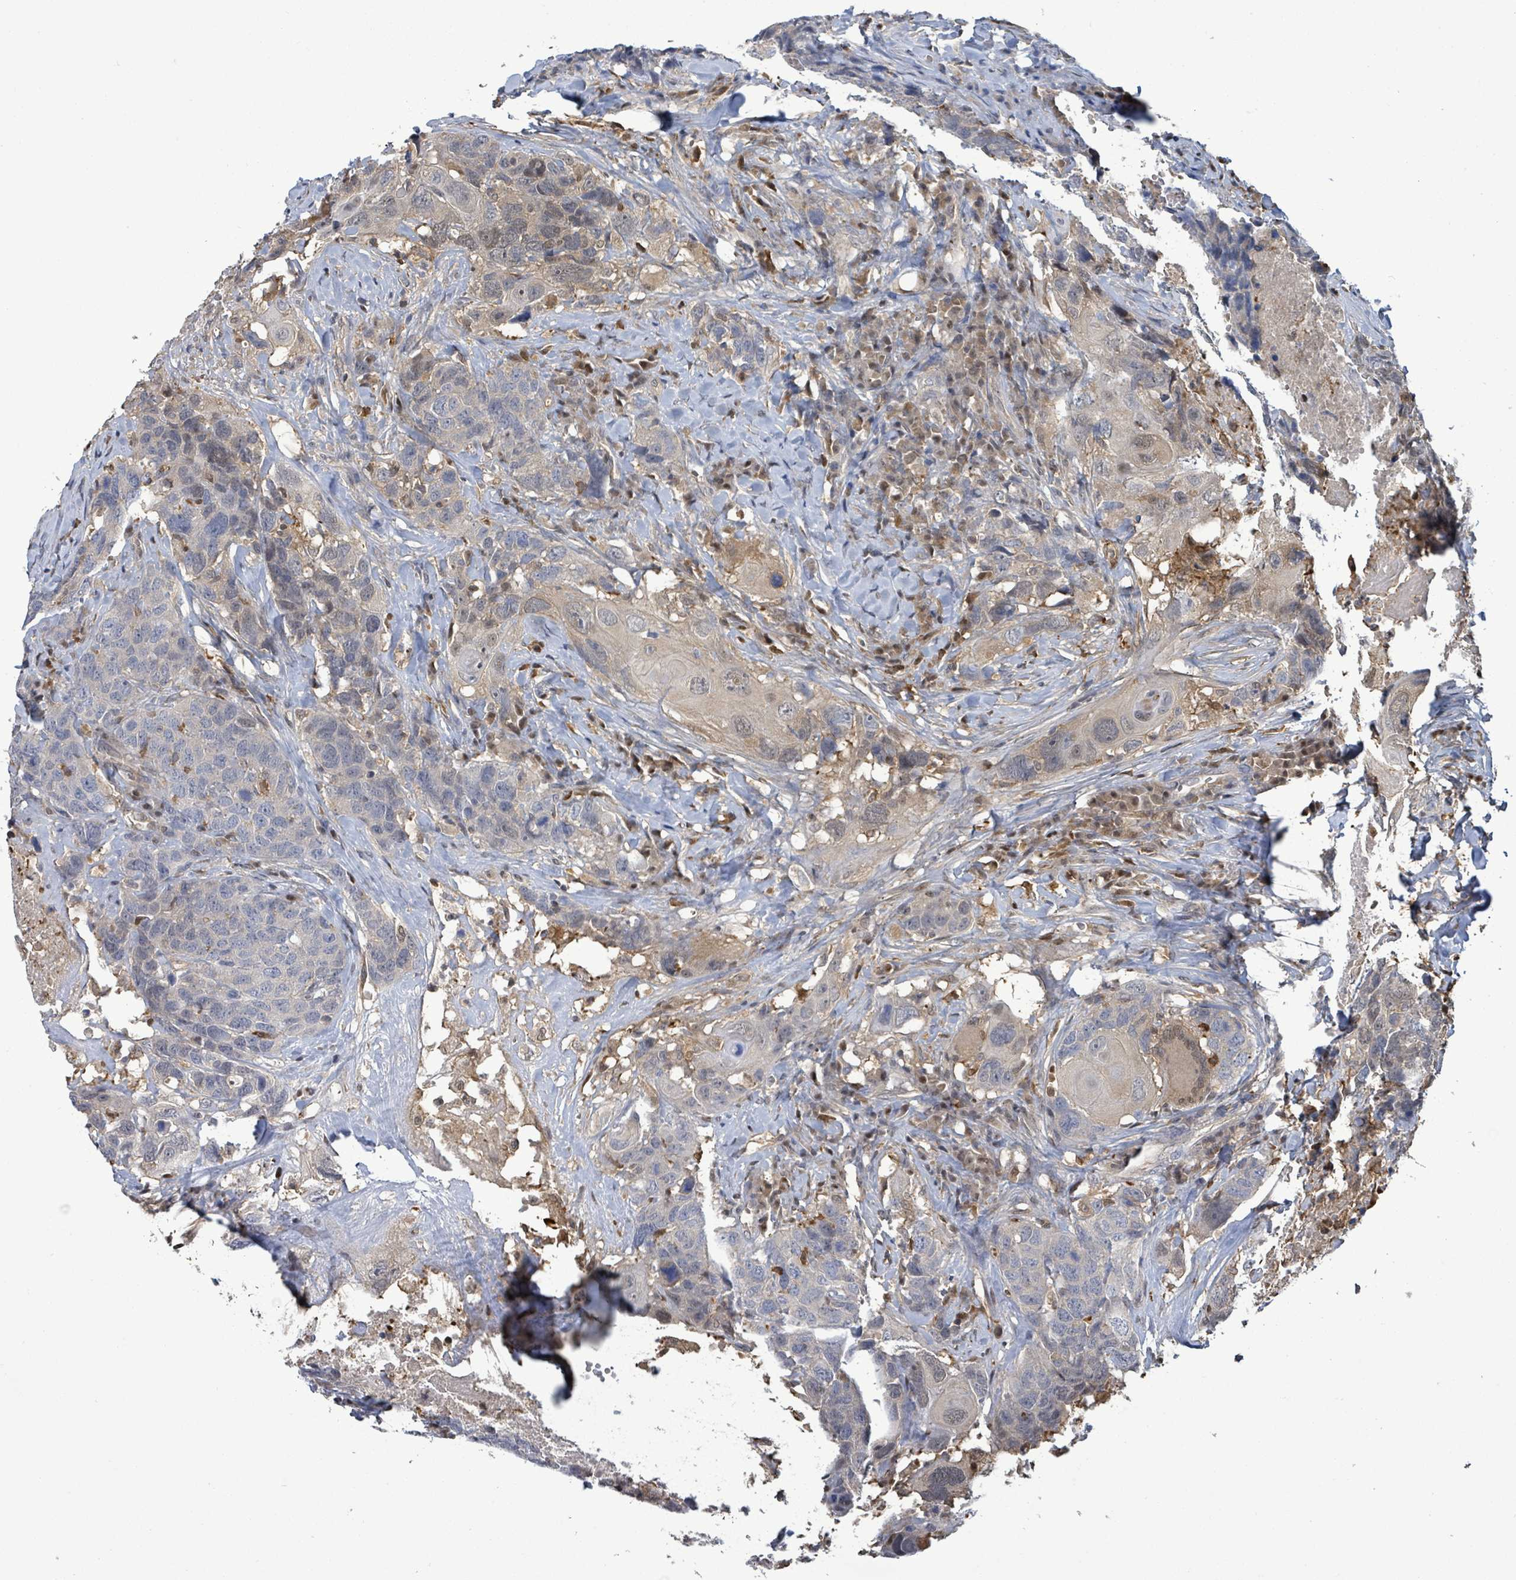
{"staining": {"intensity": "weak", "quantity": "<25%", "location": "cytoplasmic/membranous"}, "tissue": "head and neck cancer", "cell_type": "Tumor cells", "image_type": "cancer", "snomed": [{"axis": "morphology", "description": "Squamous cell carcinoma, NOS"}, {"axis": "topography", "description": "Head-Neck"}], "caption": "This is a image of immunohistochemistry staining of squamous cell carcinoma (head and neck), which shows no expression in tumor cells.", "gene": "PGAM1", "patient": {"sex": "male", "age": 66}}